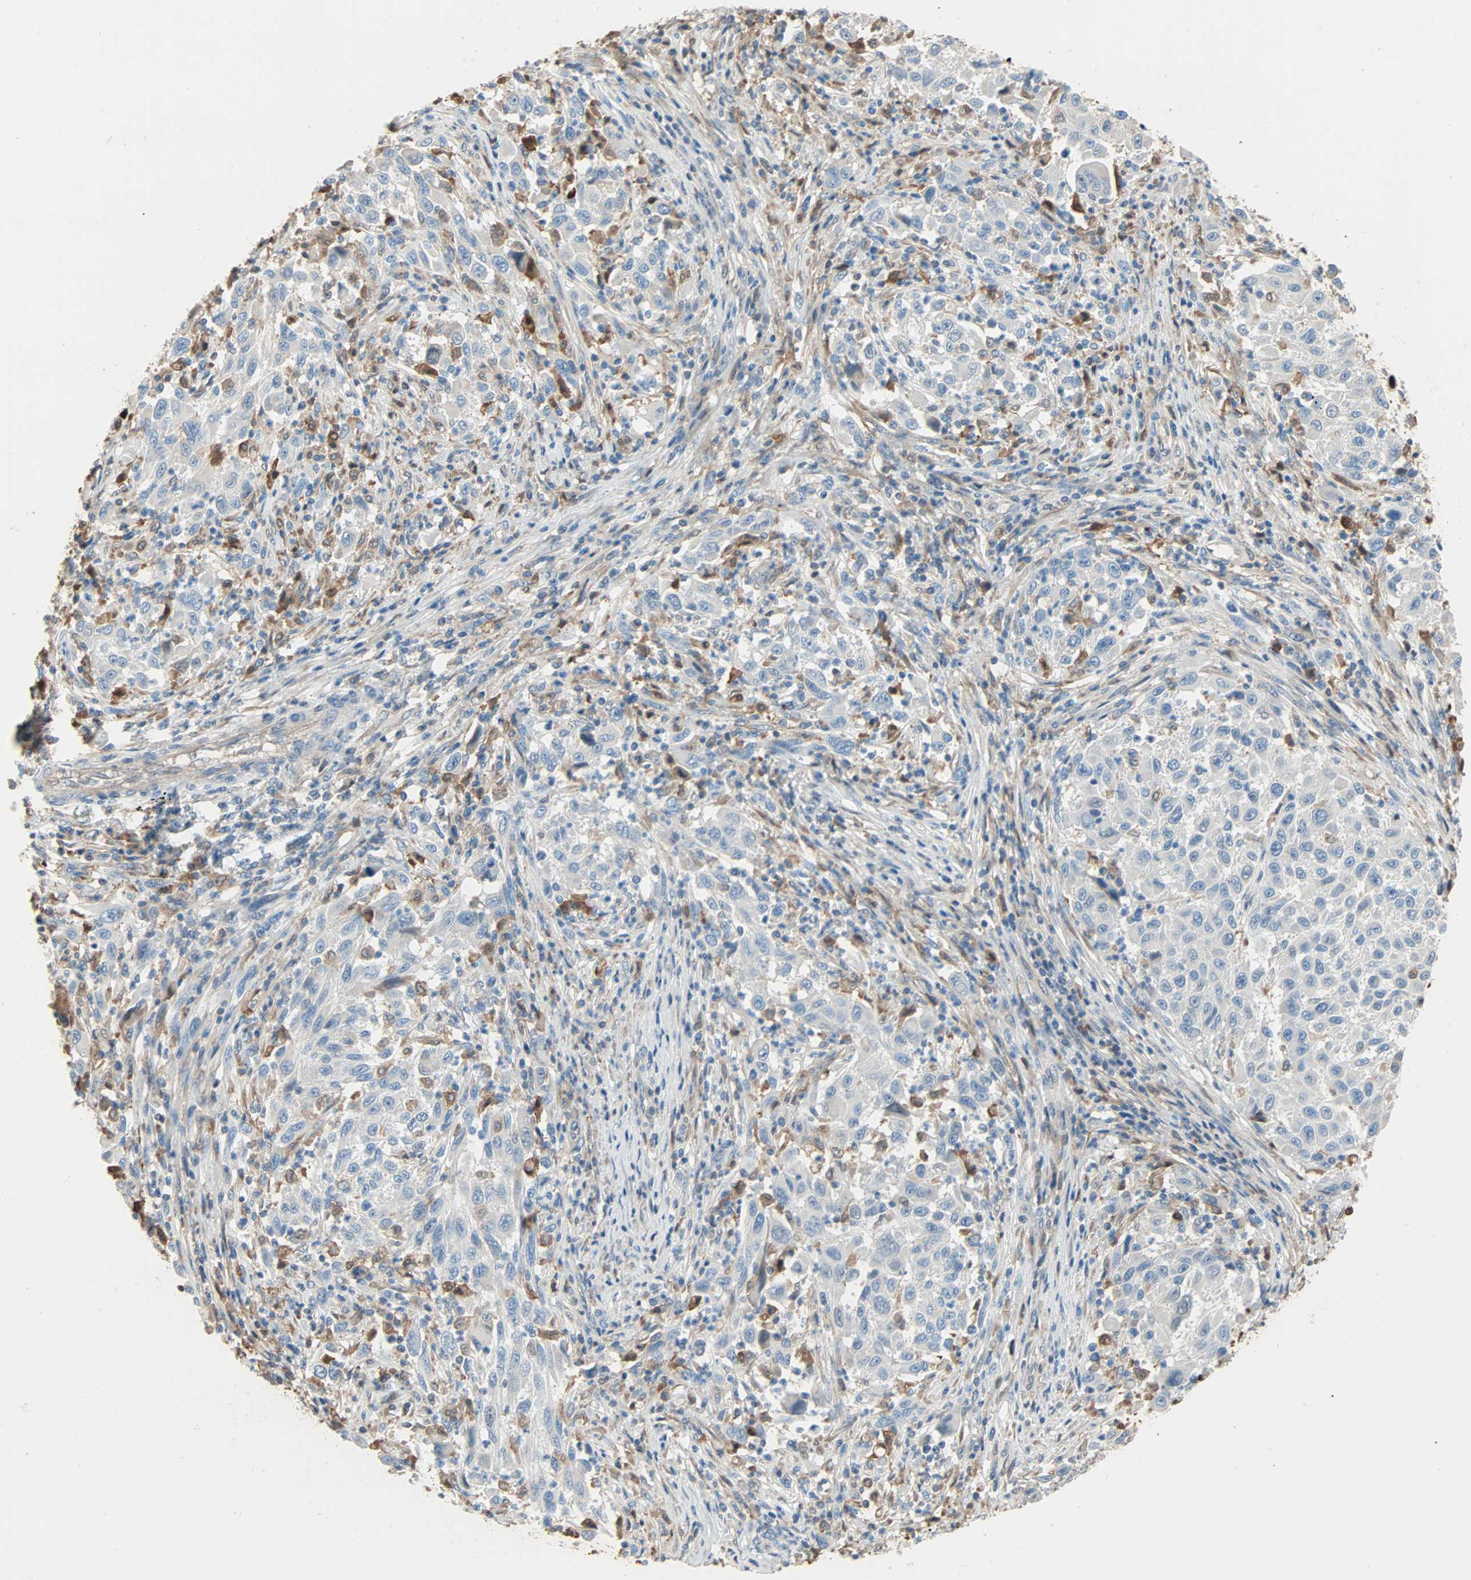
{"staining": {"intensity": "negative", "quantity": "none", "location": "none"}, "tissue": "melanoma", "cell_type": "Tumor cells", "image_type": "cancer", "snomed": [{"axis": "morphology", "description": "Malignant melanoma, Metastatic site"}, {"axis": "topography", "description": "Lymph node"}], "caption": "High power microscopy micrograph of an immunohistochemistry (IHC) image of malignant melanoma (metastatic site), revealing no significant expression in tumor cells.", "gene": "PRDX1", "patient": {"sex": "male", "age": 61}}